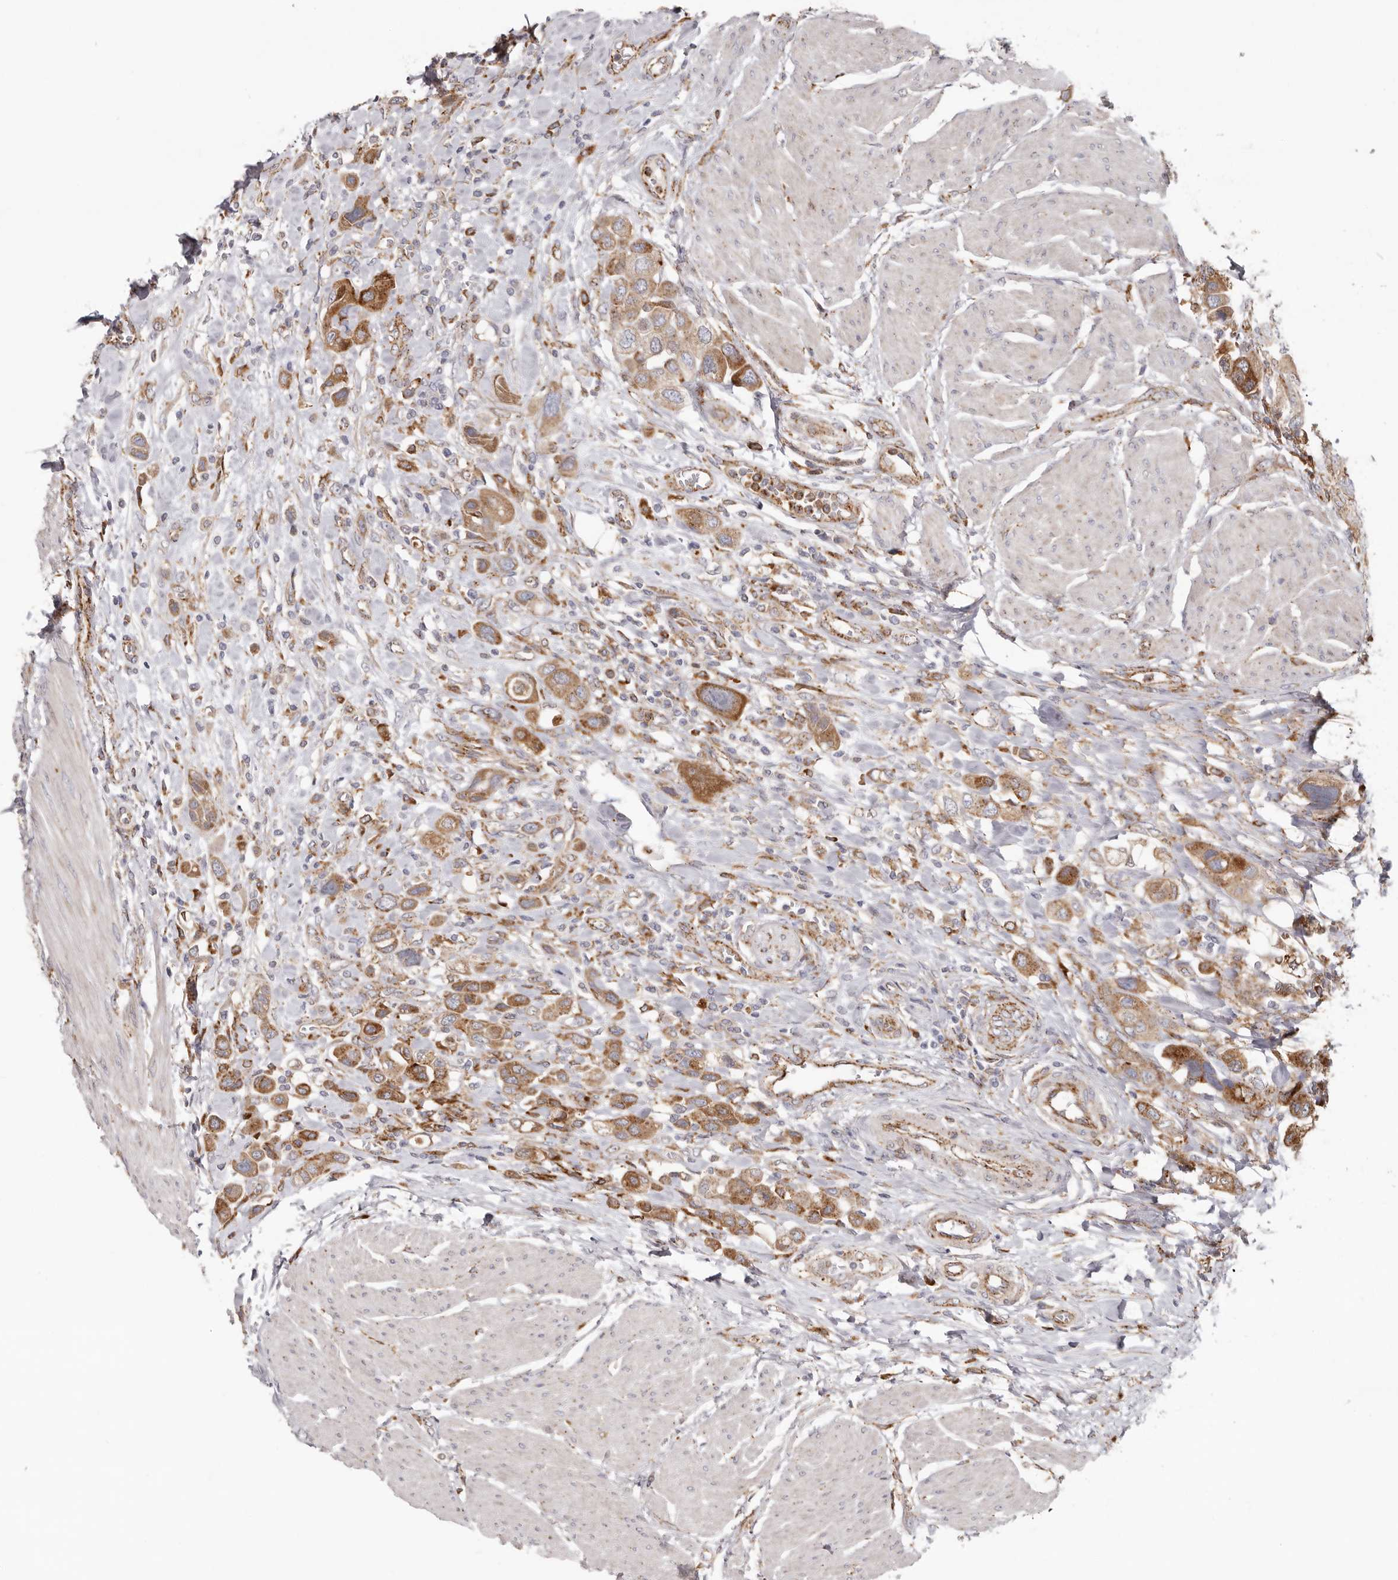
{"staining": {"intensity": "moderate", "quantity": ">75%", "location": "cytoplasmic/membranous"}, "tissue": "urothelial cancer", "cell_type": "Tumor cells", "image_type": "cancer", "snomed": [{"axis": "morphology", "description": "Urothelial carcinoma, High grade"}, {"axis": "topography", "description": "Urinary bladder"}], "caption": "There is medium levels of moderate cytoplasmic/membranous staining in tumor cells of urothelial cancer, as demonstrated by immunohistochemical staining (brown color).", "gene": "GRN", "patient": {"sex": "male", "age": 50}}